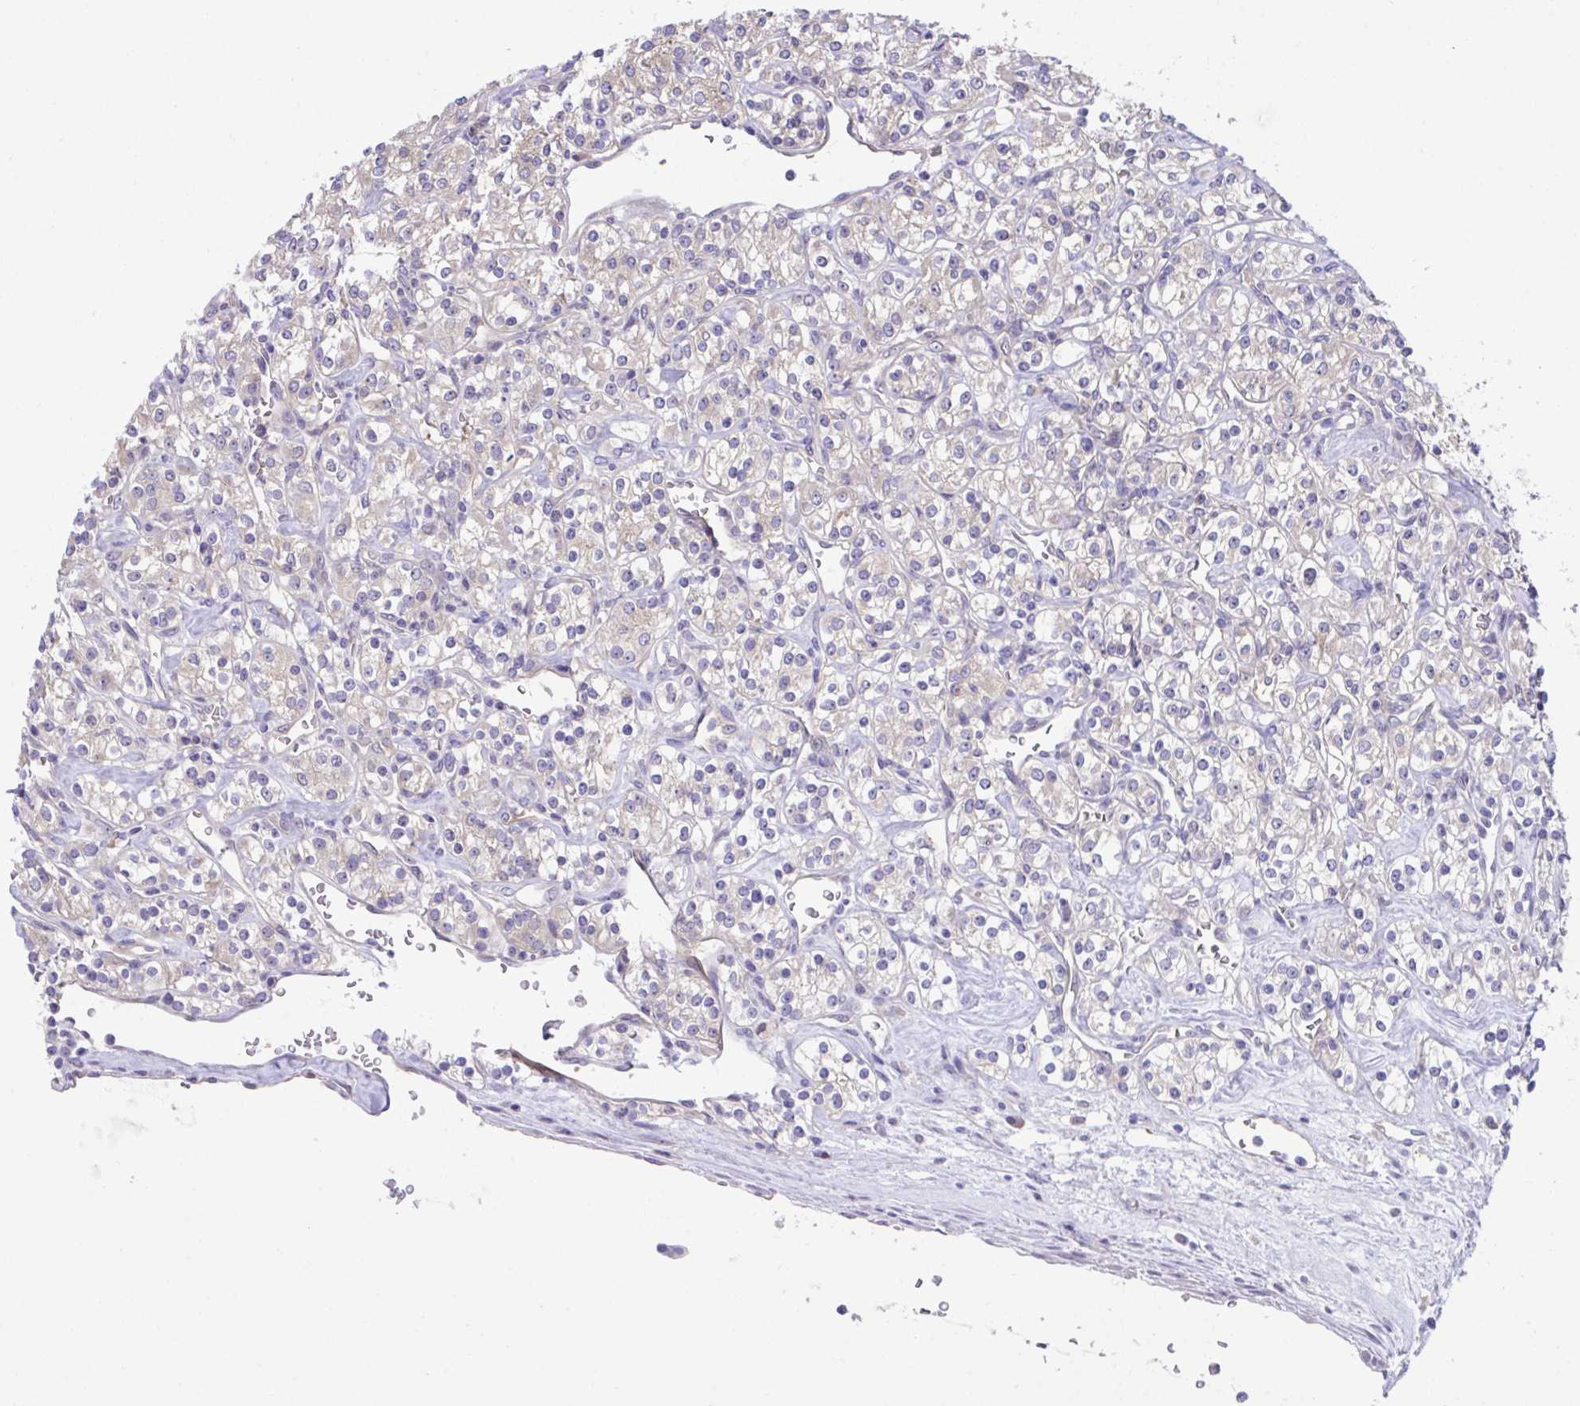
{"staining": {"intensity": "negative", "quantity": "none", "location": "none"}, "tissue": "renal cancer", "cell_type": "Tumor cells", "image_type": "cancer", "snomed": [{"axis": "morphology", "description": "Adenocarcinoma, NOS"}, {"axis": "topography", "description": "Kidney"}], "caption": "A histopathology image of human renal adenocarcinoma is negative for staining in tumor cells. (Stains: DAB (3,3'-diaminobenzidine) IHC with hematoxylin counter stain, Microscopy: brightfield microscopy at high magnification).", "gene": "CENPQ", "patient": {"sex": "male", "age": 77}}